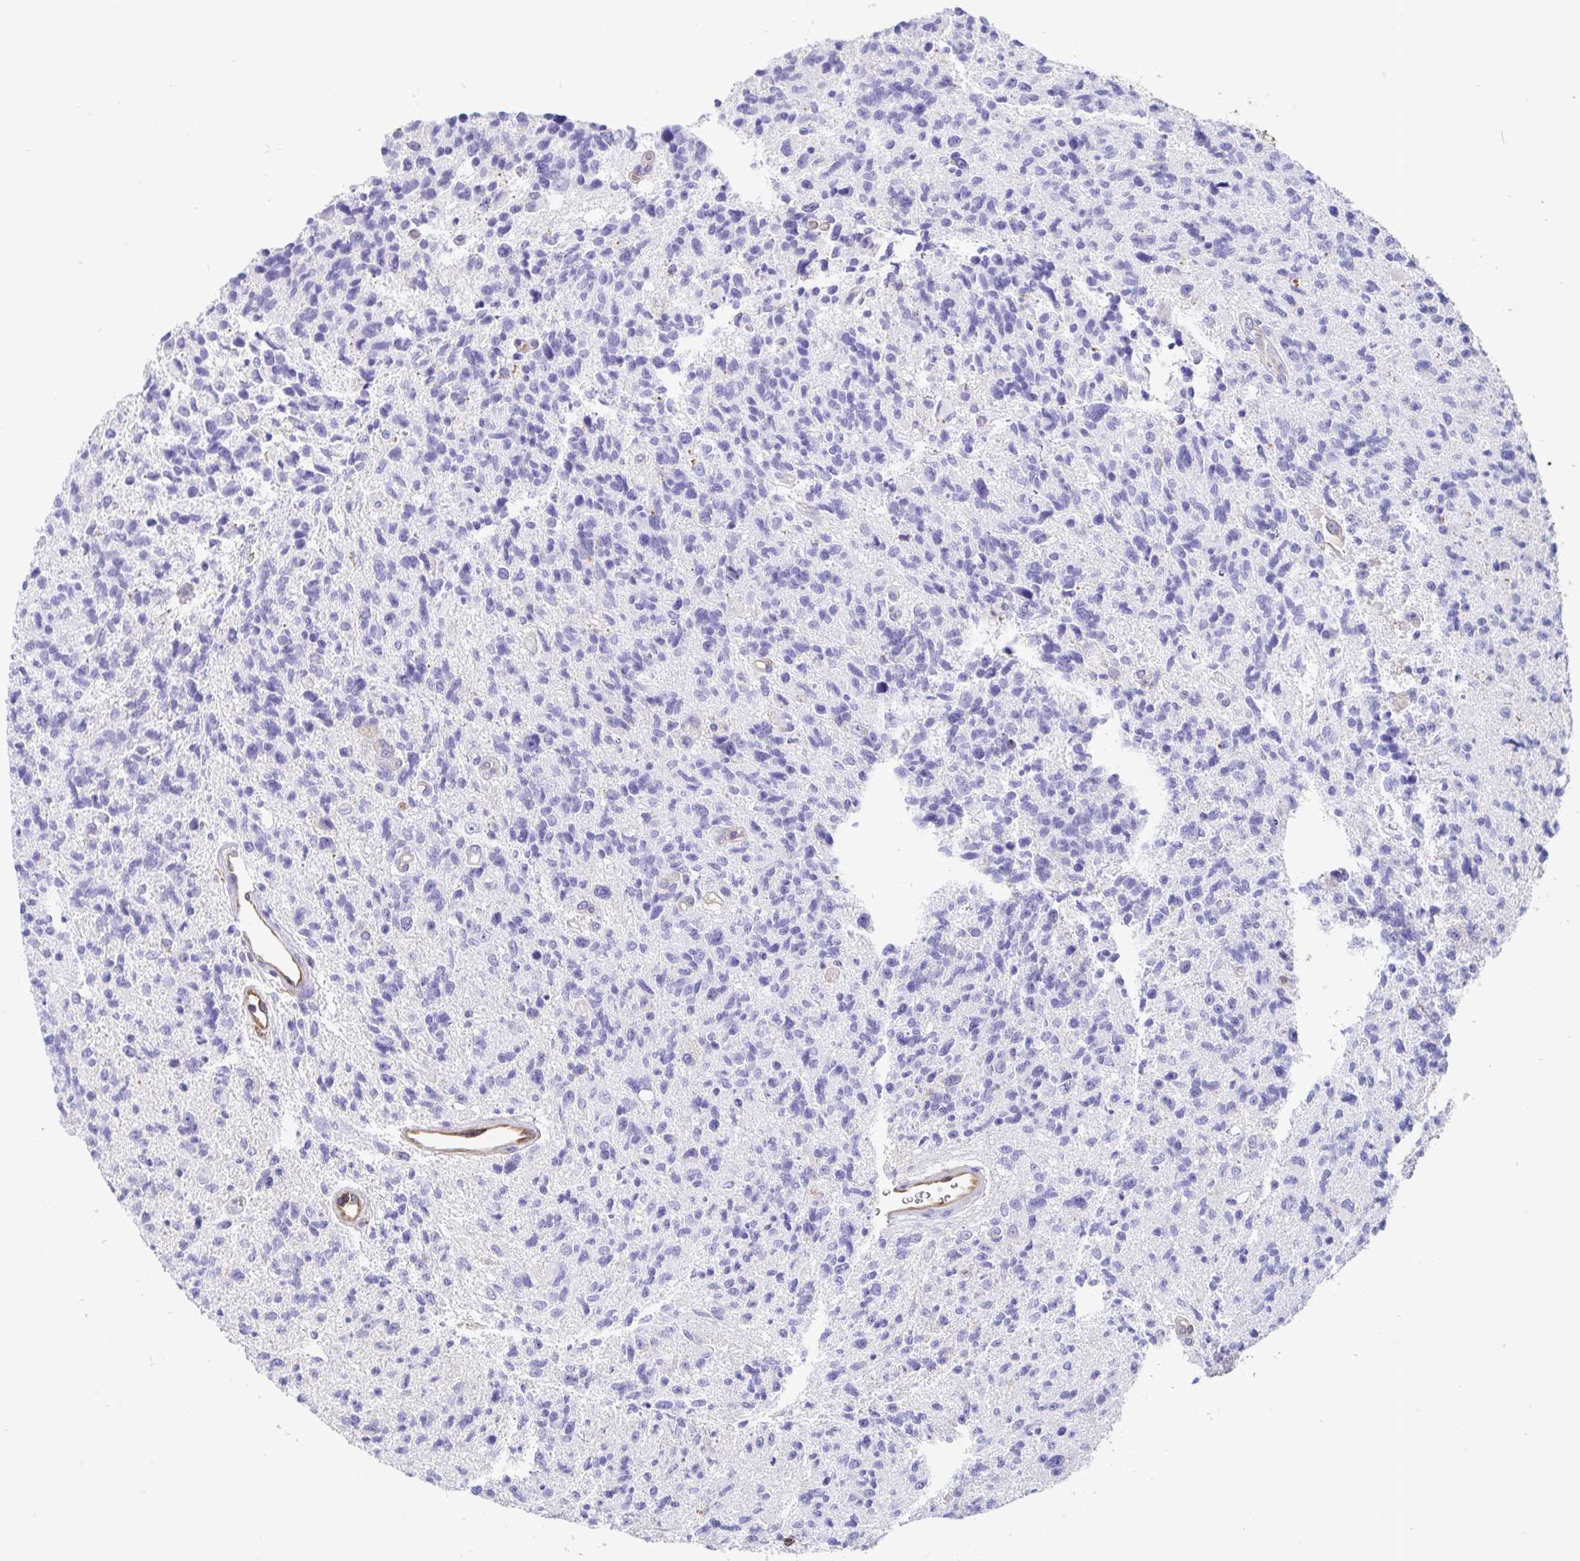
{"staining": {"intensity": "negative", "quantity": "none", "location": "none"}, "tissue": "glioma", "cell_type": "Tumor cells", "image_type": "cancer", "snomed": [{"axis": "morphology", "description": "Glioma, malignant, High grade"}, {"axis": "topography", "description": "Brain"}], "caption": "This is a image of immunohistochemistry (IHC) staining of malignant high-grade glioma, which shows no staining in tumor cells. (DAB immunohistochemistry visualized using brightfield microscopy, high magnification).", "gene": "ANXA2", "patient": {"sex": "male", "age": 29}}